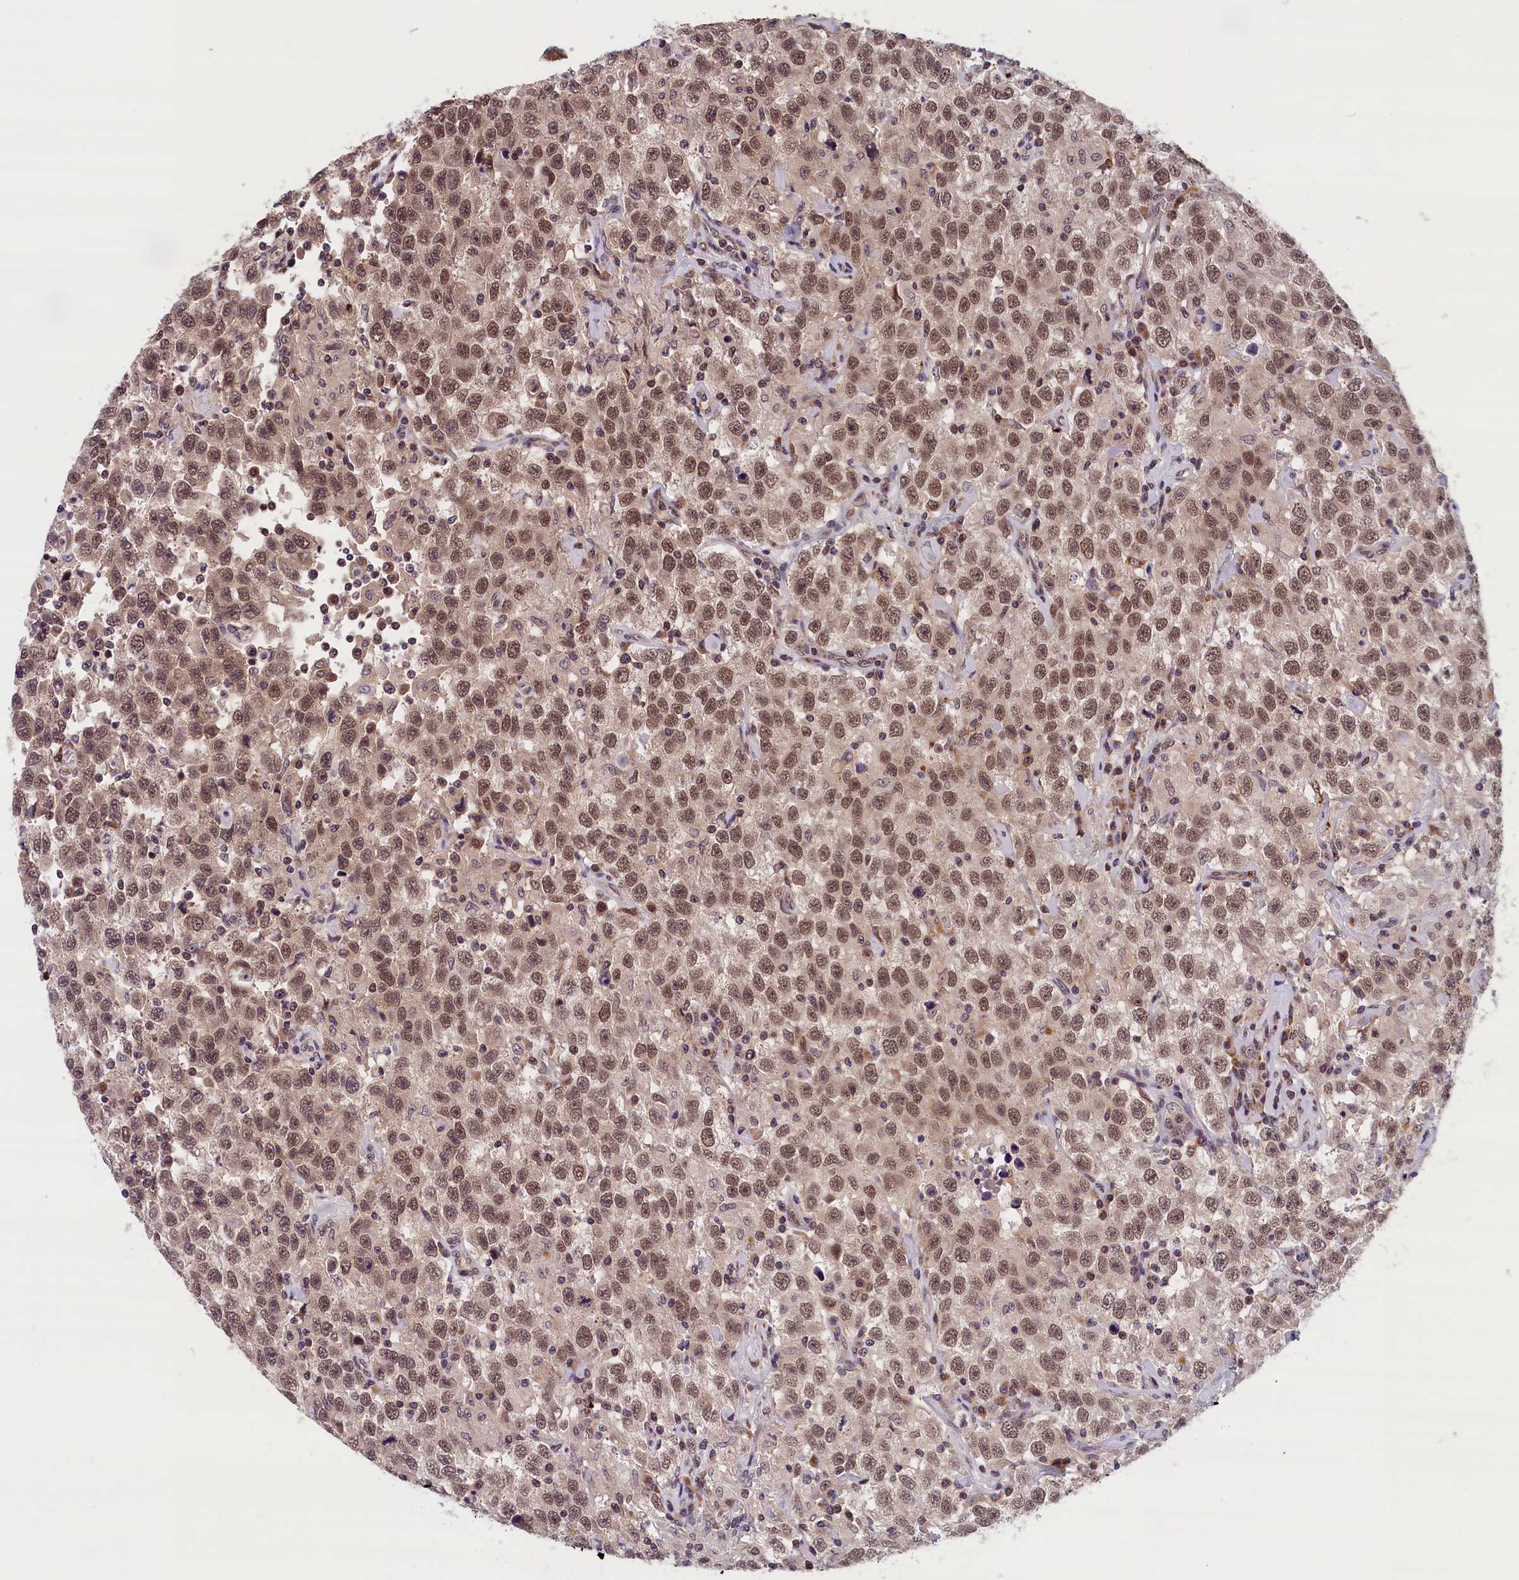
{"staining": {"intensity": "moderate", "quantity": ">75%", "location": "nuclear"}, "tissue": "testis cancer", "cell_type": "Tumor cells", "image_type": "cancer", "snomed": [{"axis": "morphology", "description": "Seminoma, NOS"}, {"axis": "topography", "description": "Testis"}], "caption": "Moderate nuclear expression for a protein is present in about >75% of tumor cells of testis cancer (seminoma) using IHC.", "gene": "KCNK6", "patient": {"sex": "male", "age": 41}}